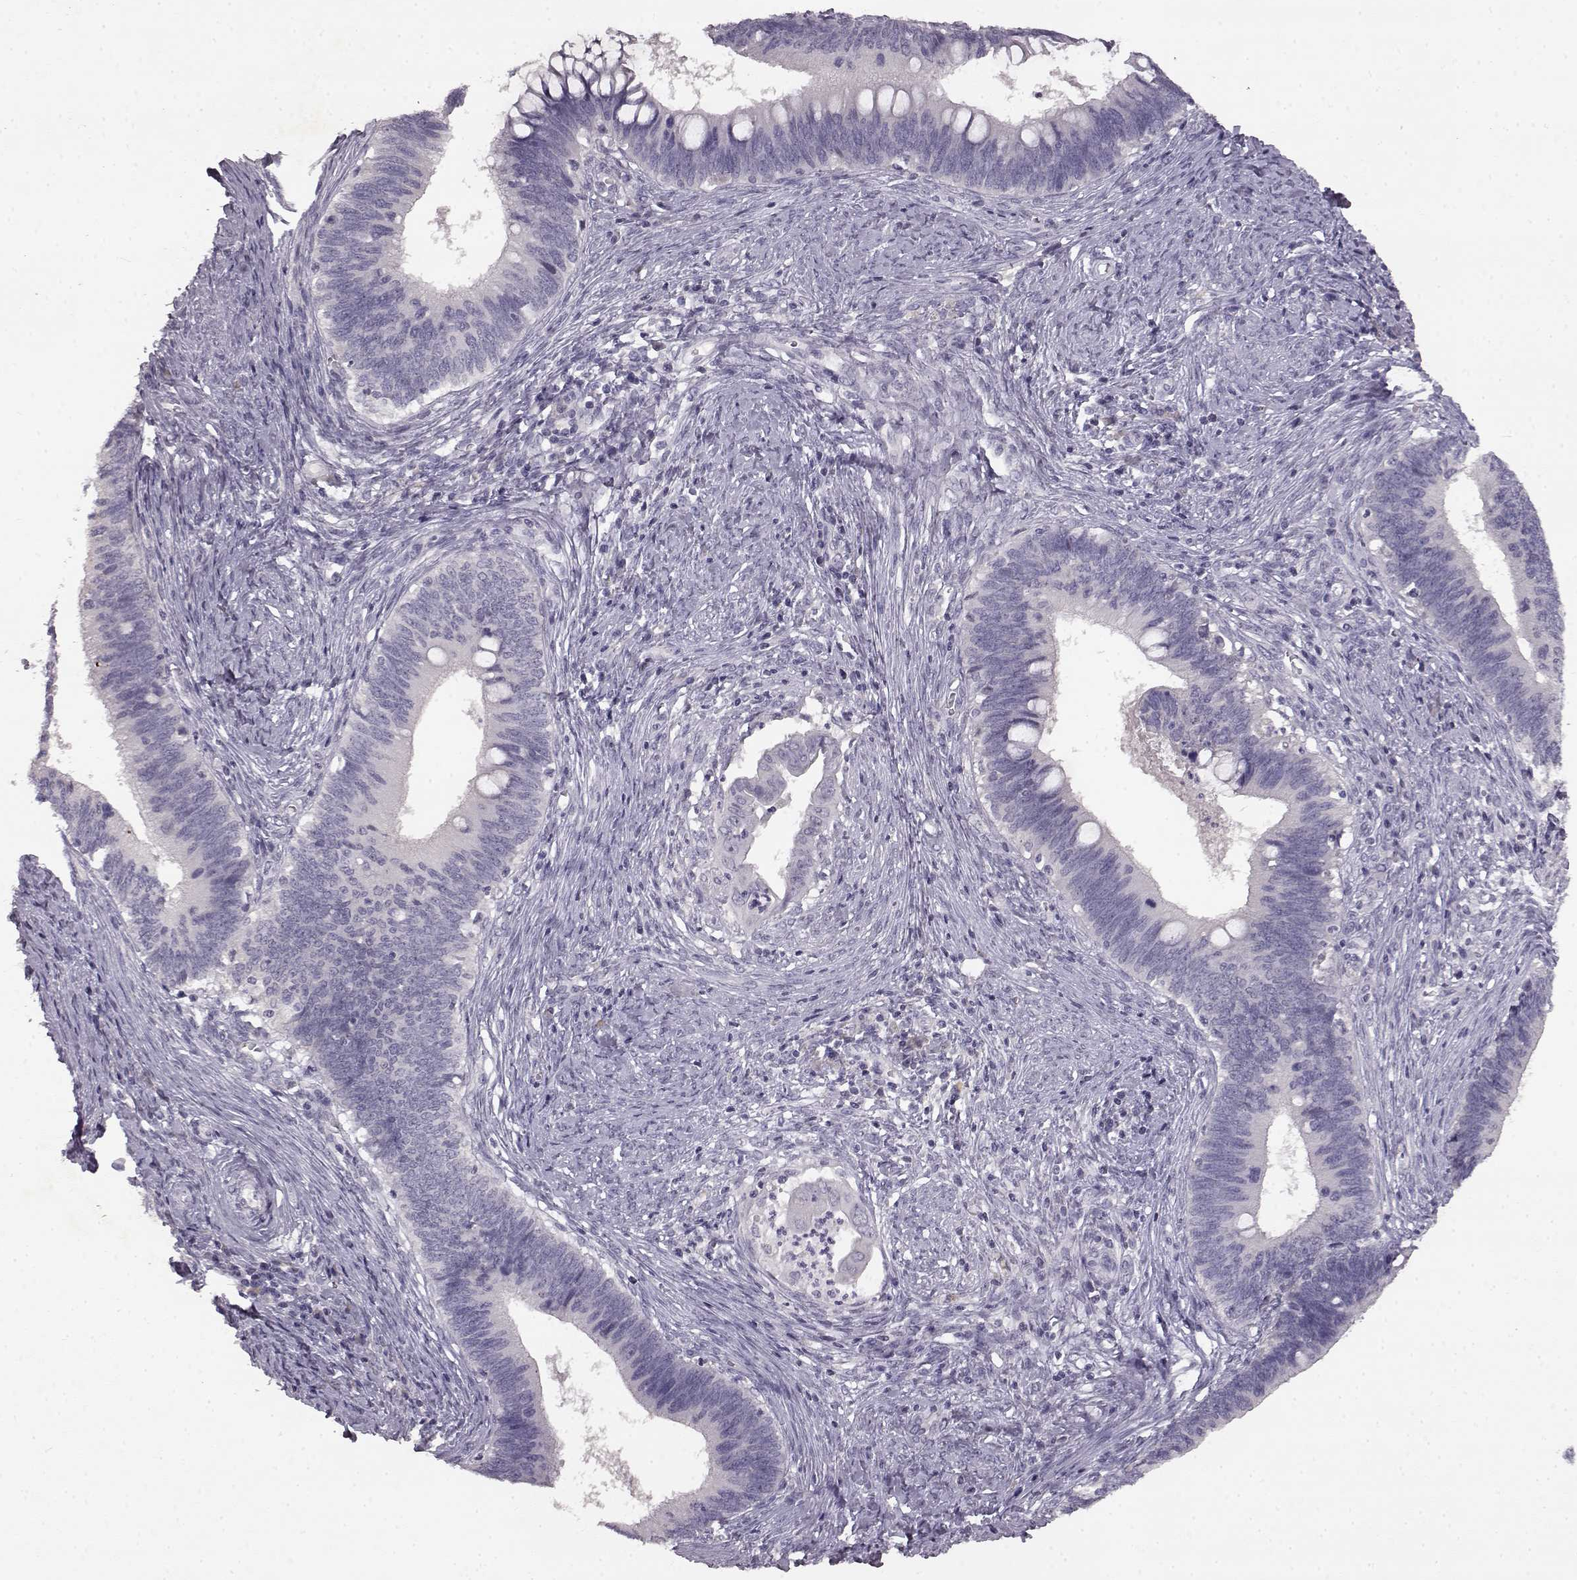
{"staining": {"intensity": "negative", "quantity": "none", "location": "none"}, "tissue": "cervical cancer", "cell_type": "Tumor cells", "image_type": "cancer", "snomed": [{"axis": "morphology", "description": "Adenocarcinoma, NOS"}, {"axis": "topography", "description": "Cervix"}], "caption": "This image is of cervical cancer stained with immunohistochemistry (IHC) to label a protein in brown with the nuclei are counter-stained blue. There is no positivity in tumor cells.", "gene": "SPAG17", "patient": {"sex": "female", "age": 42}}